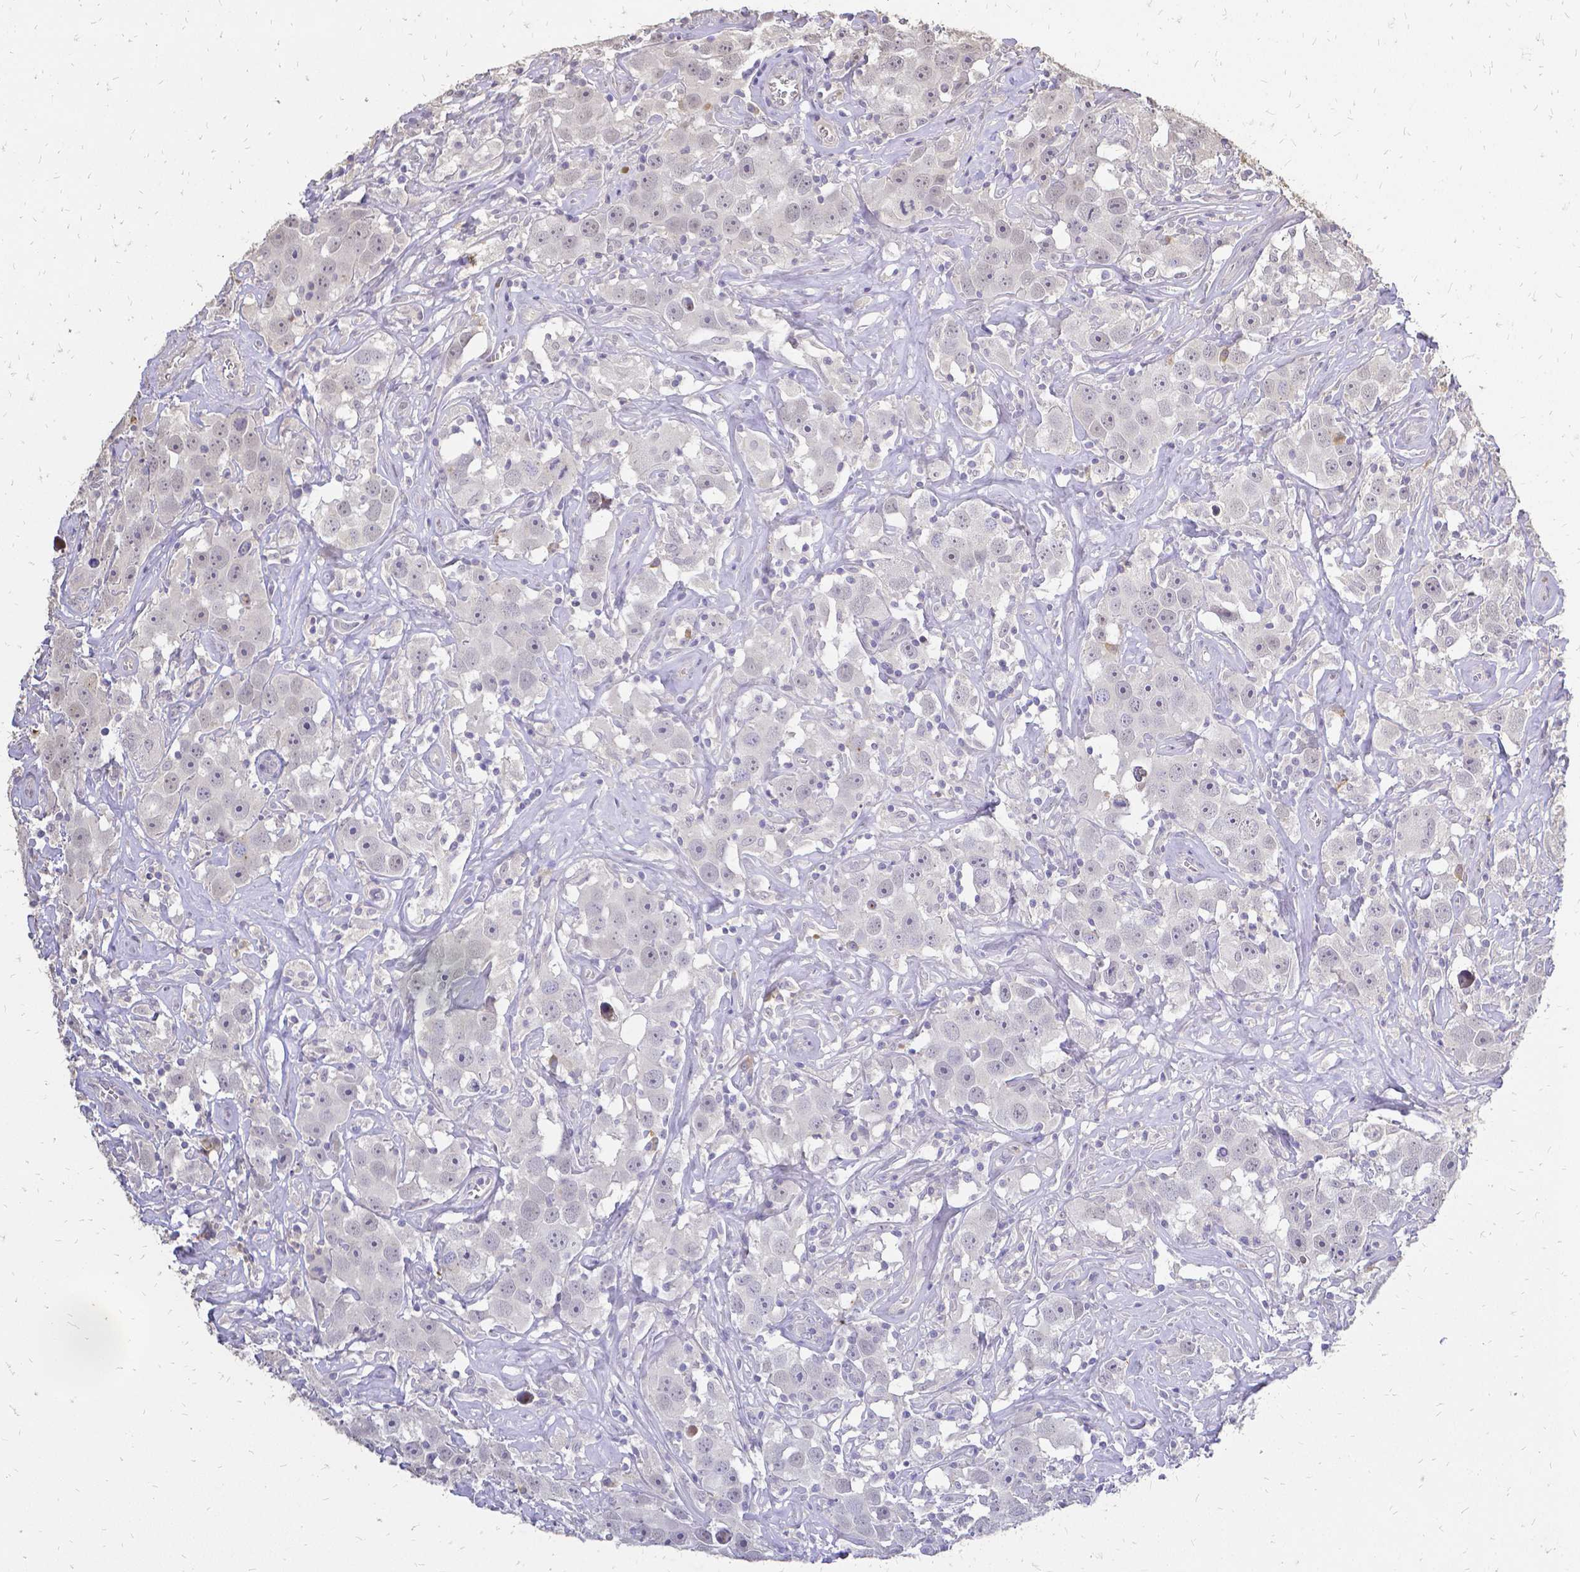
{"staining": {"intensity": "negative", "quantity": "none", "location": "none"}, "tissue": "testis cancer", "cell_type": "Tumor cells", "image_type": "cancer", "snomed": [{"axis": "morphology", "description": "Seminoma, NOS"}, {"axis": "topography", "description": "Testis"}], "caption": "DAB (3,3'-diaminobenzidine) immunohistochemical staining of human testis seminoma reveals no significant staining in tumor cells.", "gene": "CIB1", "patient": {"sex": "male", "age": 49}}